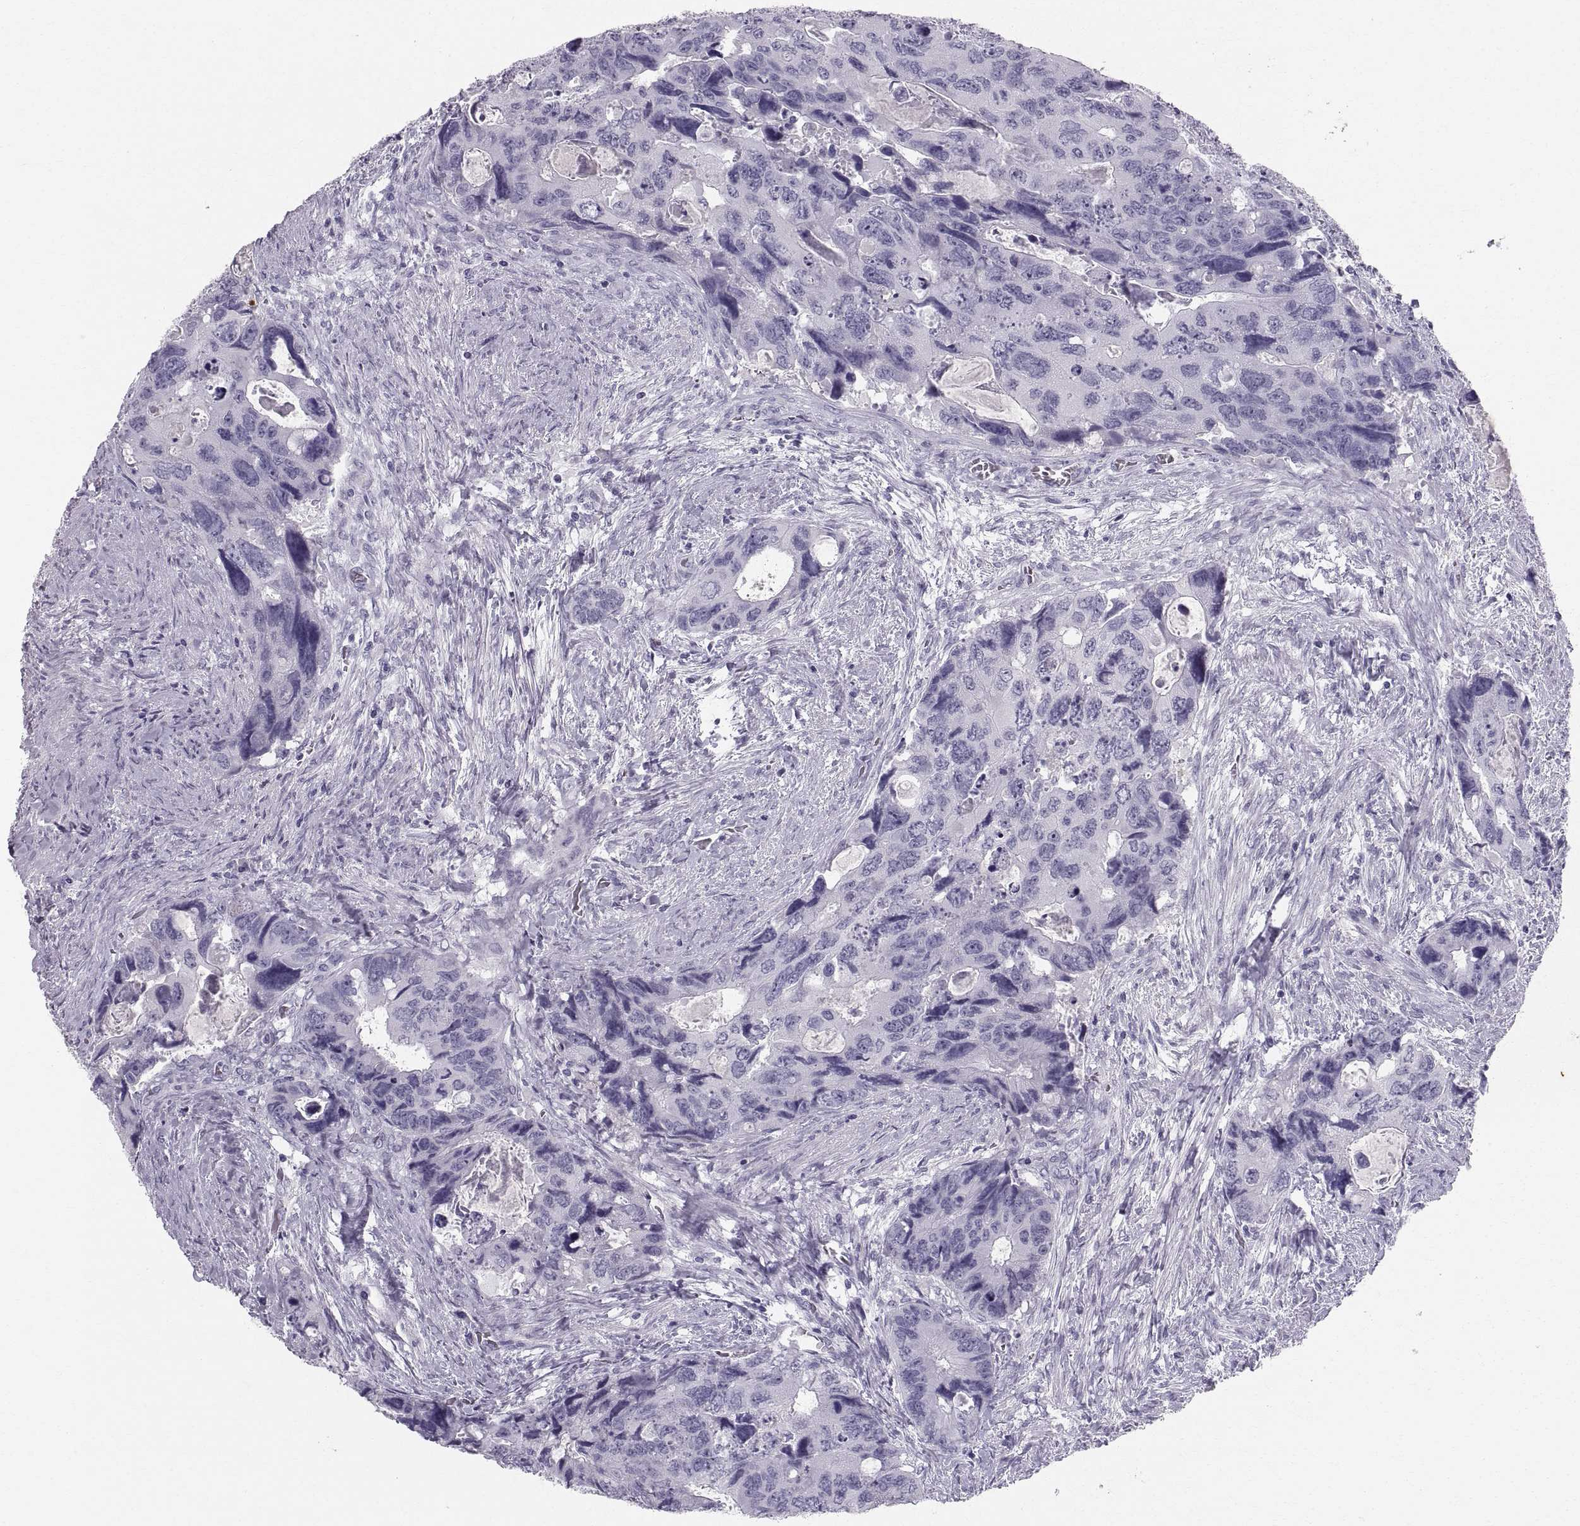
{"staining": {"intensity": "negative", "quantity": "none", "location": "none"}, "tissue": "colorectal cancer", "cell_type": "Tumor cells", "image_type": "cancer", "snomed": [{"axis": "morphology", "description": "Adenocarcinoma, NOS"}, {"axis": "topography", "description": "Rectum"}], "caption": "A high-resolution micrograph shows IHC staining of adenocarcinoma (colorectal), which displays no significant positivity in tumor cells.", "gene": "SLC22A6", "patient": {"sex": "male", "age": 62}}